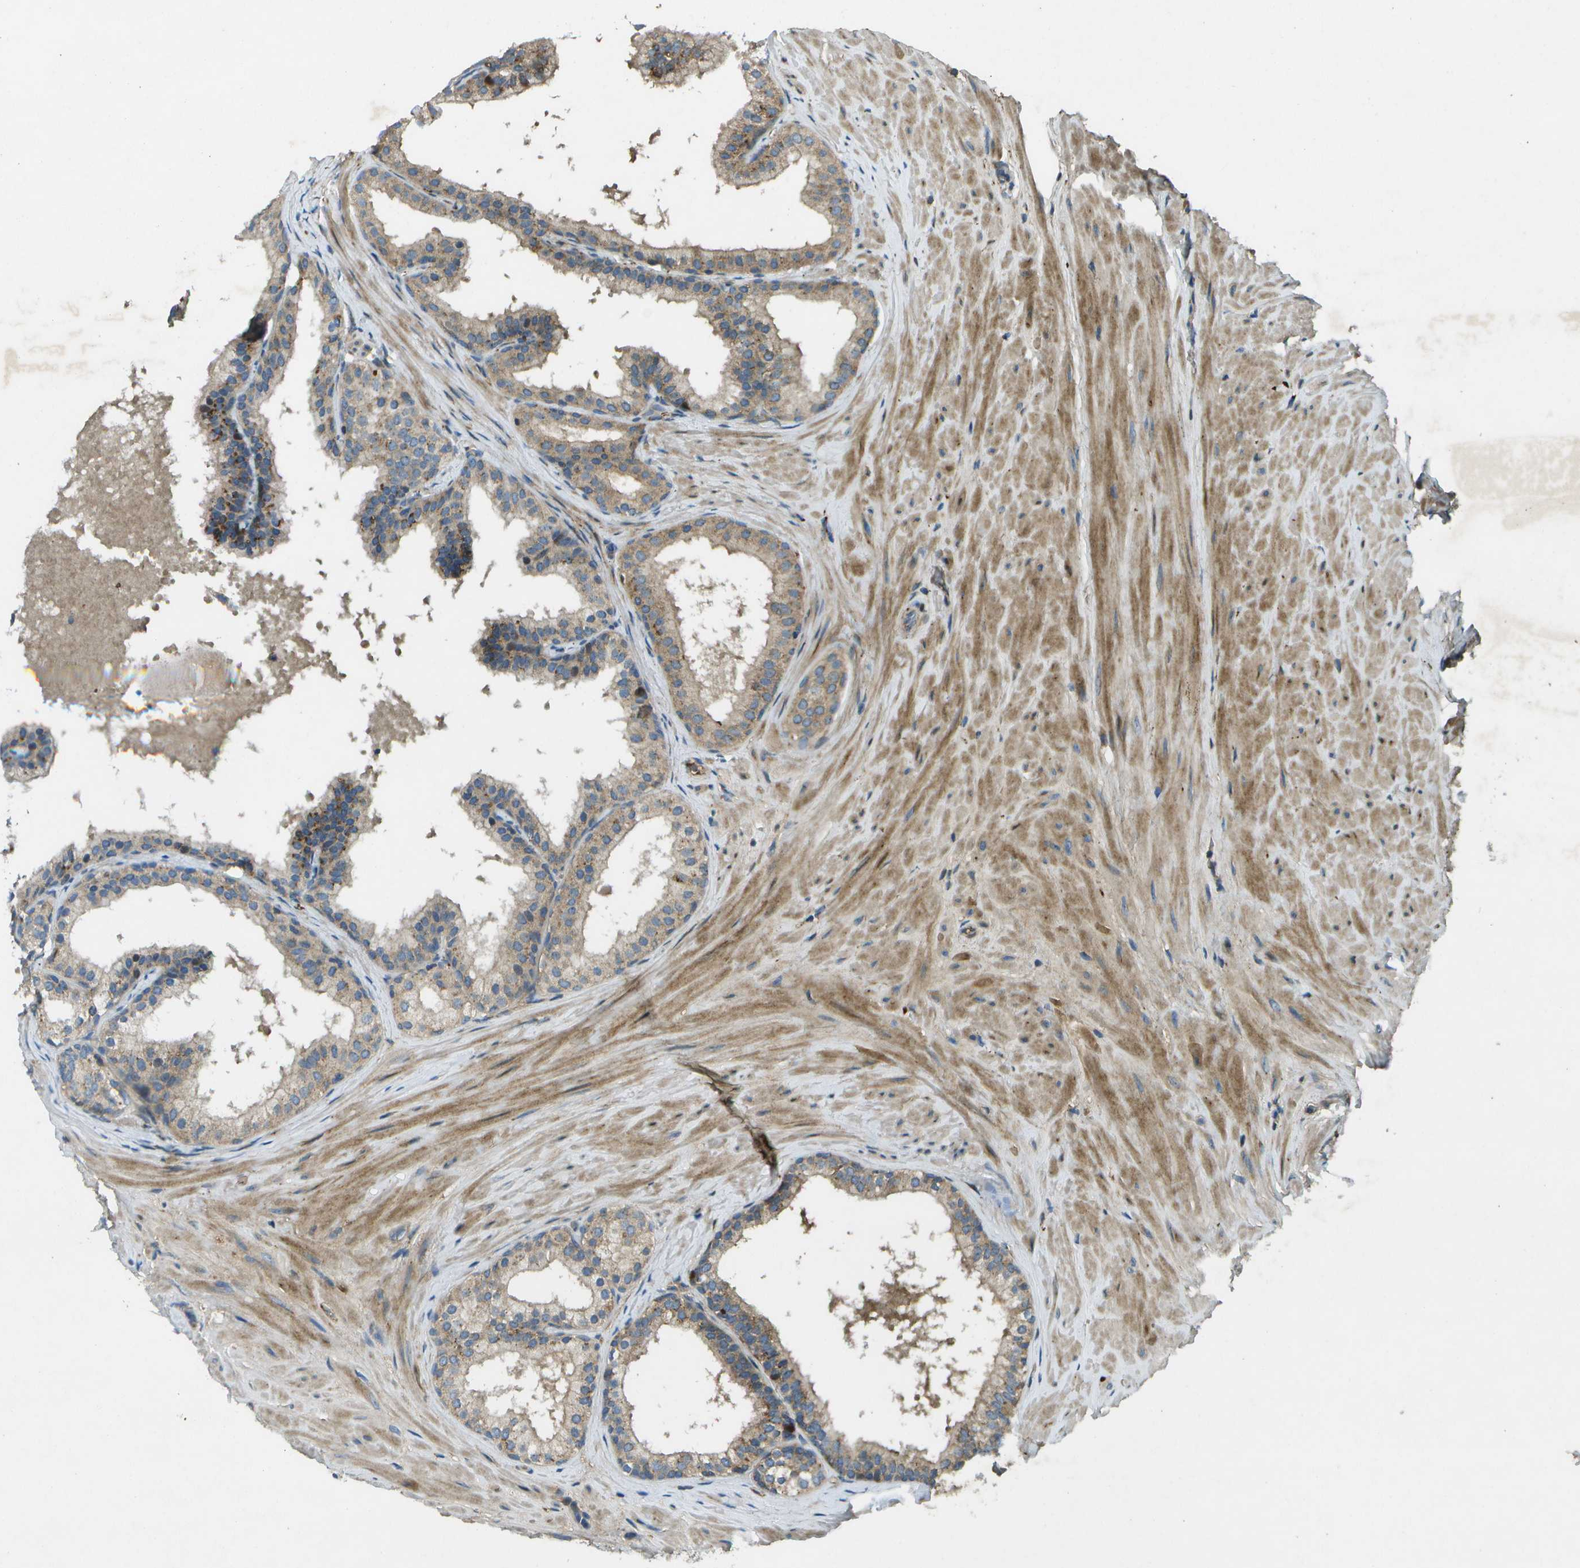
{"staining": {"intensity": "weak", "quantity": "25%-75%", "location": "cytoplasmic/membranous"}, "tissue": "prostate cancer", "cell_type": "Tumor cells", "image_type": "cancer", "snomed": [{"axis": "morphology", "description": "Adenocarcinoma, Low grade"}, {"axis": "topography", "description": "Prostate"}], "caption": "This image reveals adenocarcinoma (low-grade) (prostate) stained with immunohistochemistry to label a protein in brown. The cytoplasmic/membranous of tumor cells show weak positivity for the protein. Nuclei are counter-stained blue.", "gene": "PXYLP1", "patient": {"sex": "male", "age": 69}}